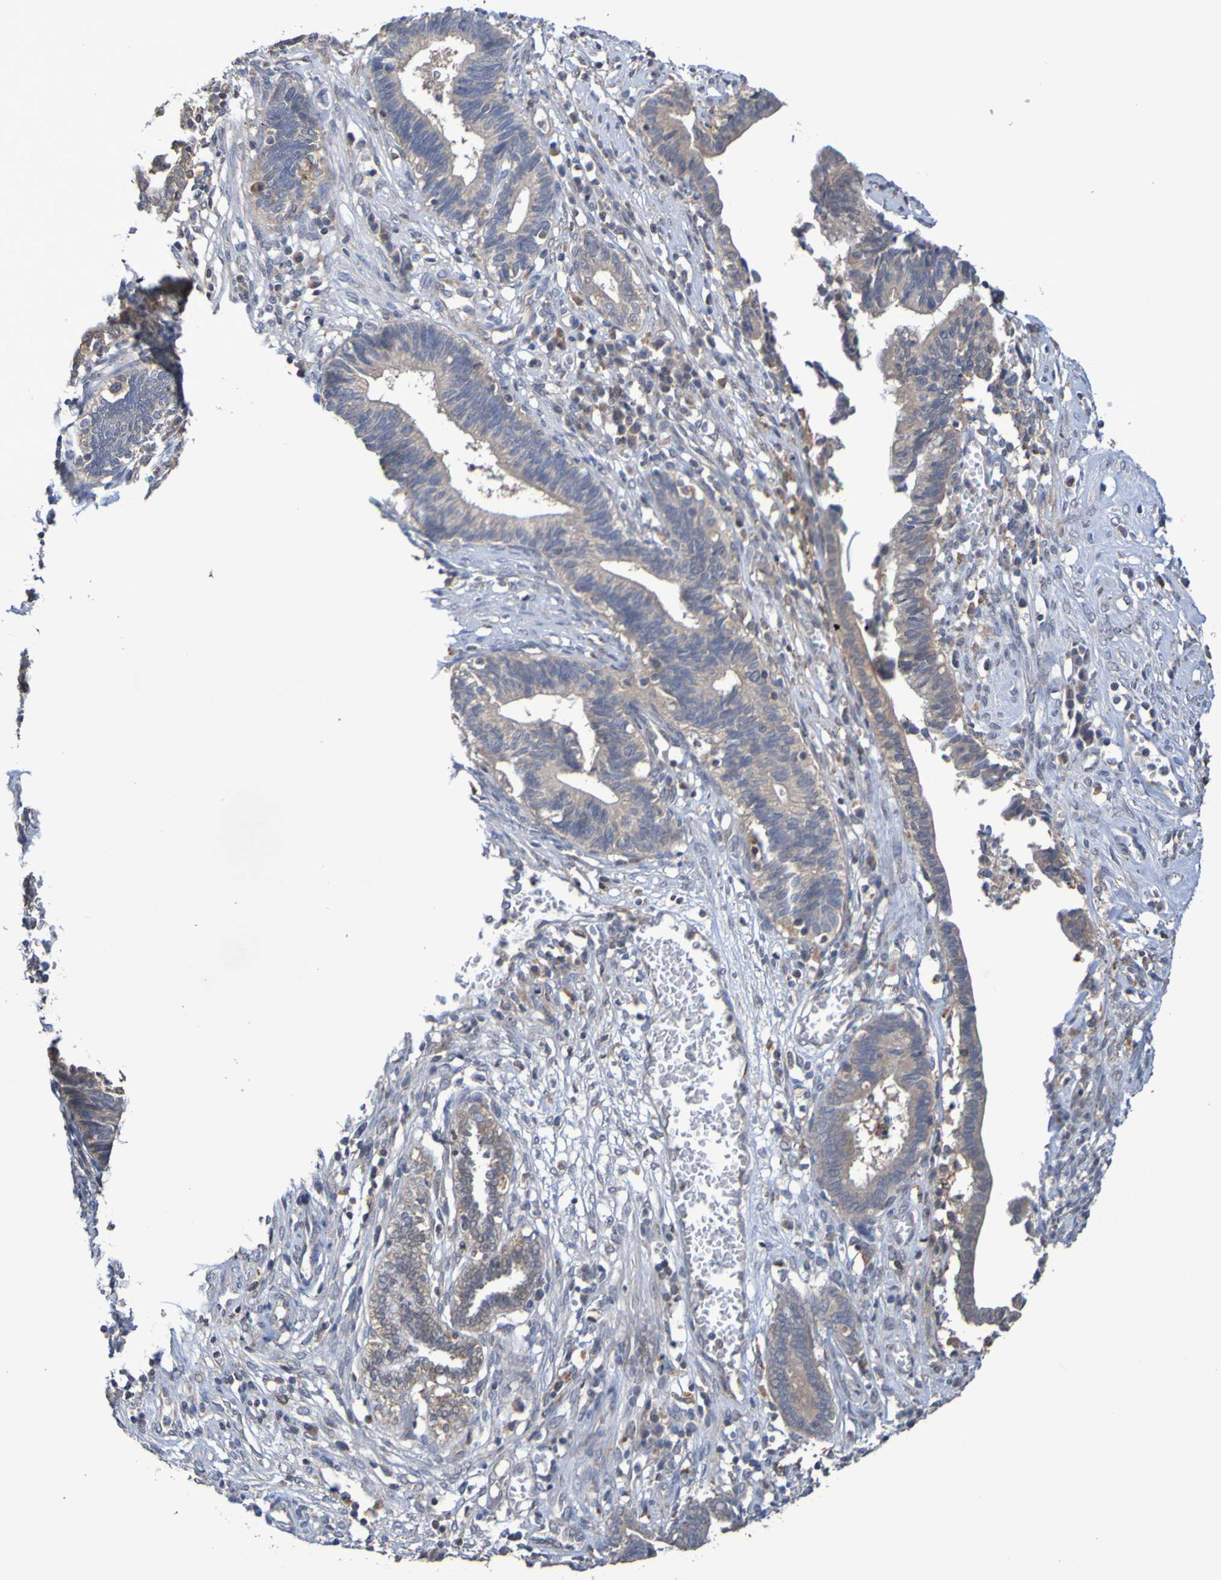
{"staining": {"intensity": "weak", "quantity": "<25%", "location": "cytoplasmic/membranous"}, "tissue": "cervical cancer", "cell_type": "Tumor cells", "image_type": "cancer", "snomed": [{"axis": "morphology", "description": "Adenocarcinoma, NOS"}, {"axis": "topography", "description": "Cervix"}], "caption": "The image exhibits no significant positivity in tumor cells of cervical adenocarcinoma.", "gene": "C3orf18", "patient": {"sex": "female", "age": 44}}